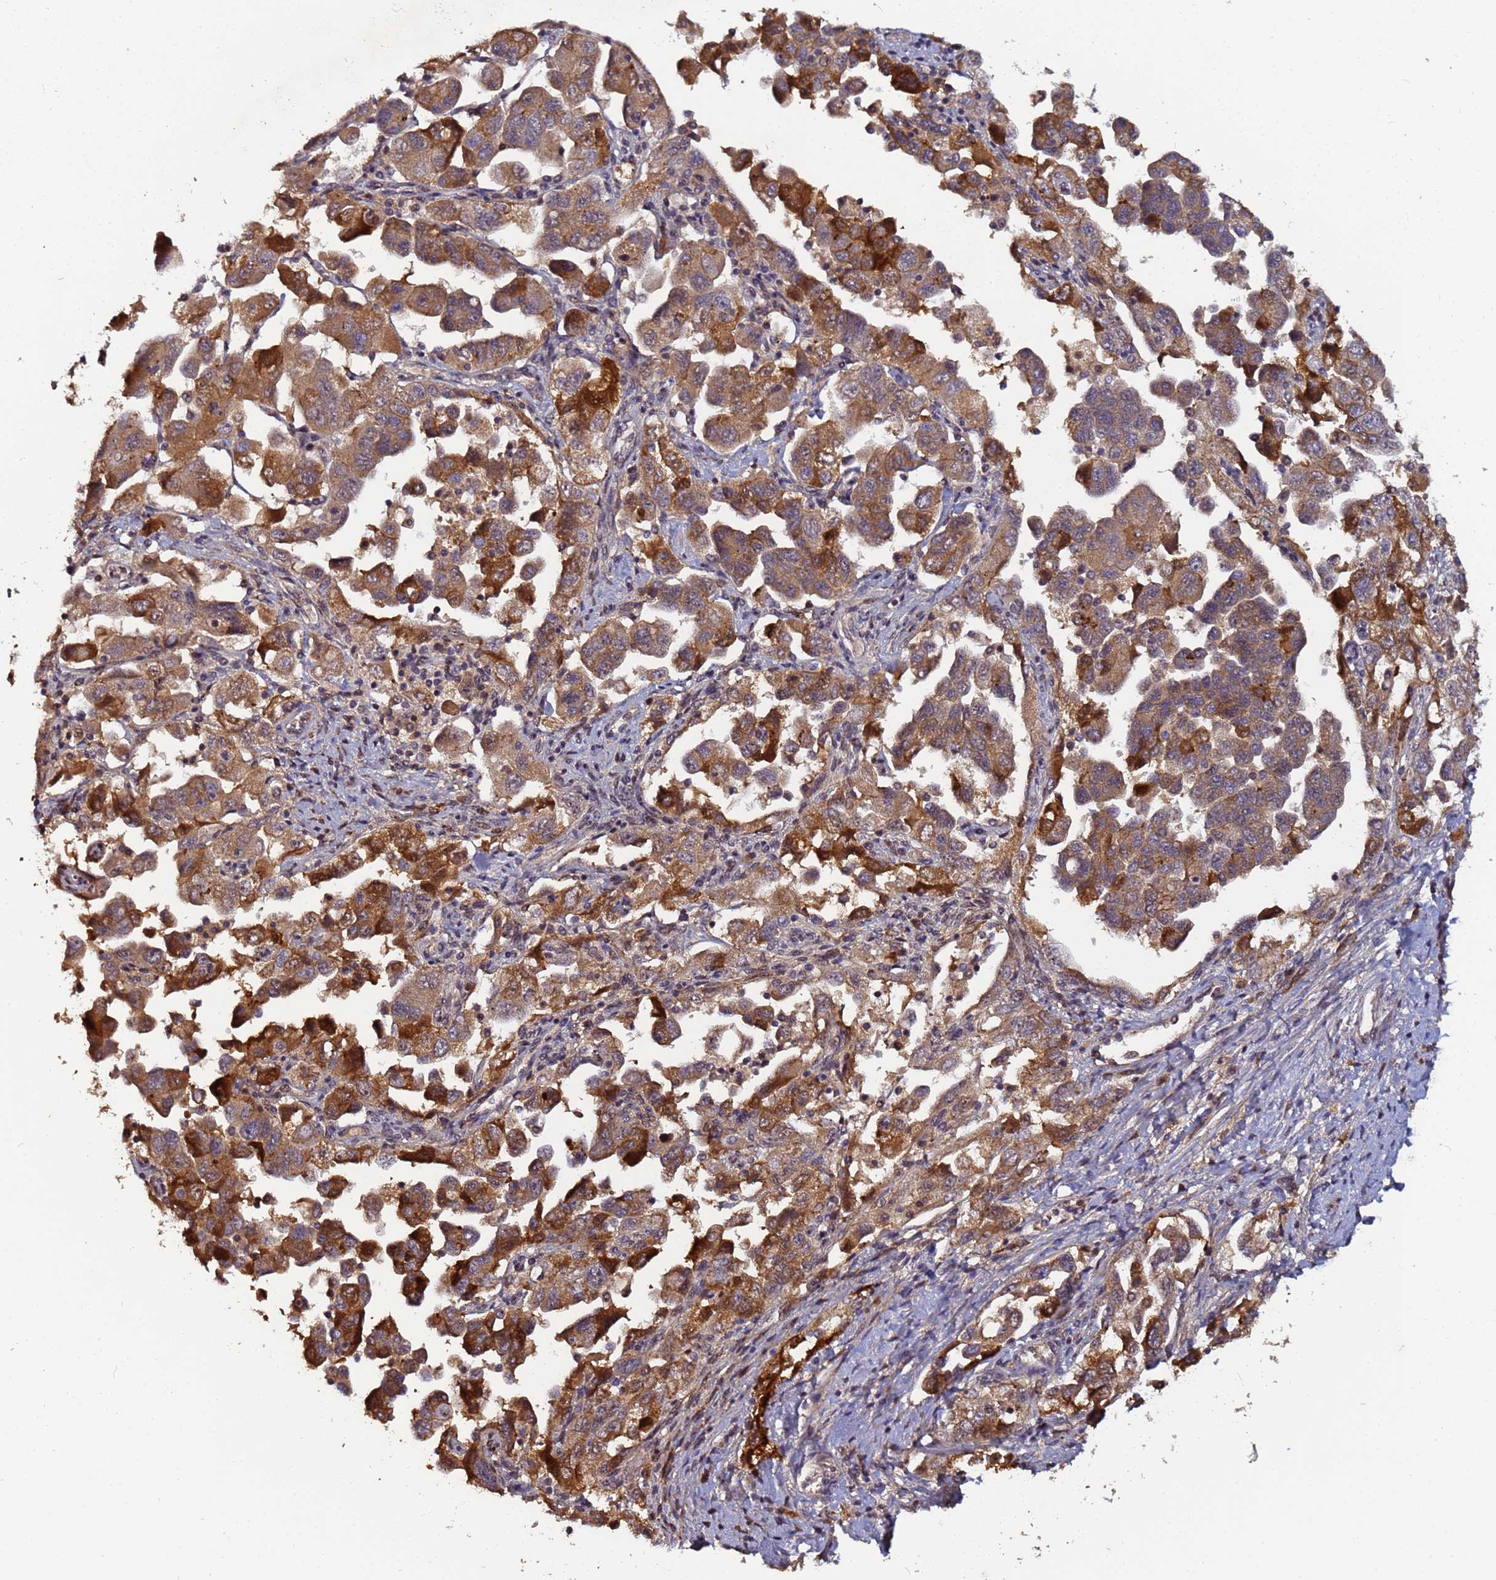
{"staining": {"intensity": "strong", "quantity": ">75%", "location": "cytoplasmic/membranous,nuclear"}, "tissue": "ovarian cancer", "cell_type": "Tumor cells", "image_type": "cancer", "snomed": [{"axis": "morphology", "description": "Carcinoma, NOS"}, {"axis": "morphology", "description": "Cystadenocarcinoma, serous, NOS"}, {"axis": "topography", "description": "Ovary"}], "caption": "There is high levels of strong cytoplasmic/membranous and nuclear staining in tumor cells of ovarian cancer, as demonstrated by immunohistochemical staining (brown color).", "gene": "OSER1", "patient": {"sex": "female", "age": 69}}